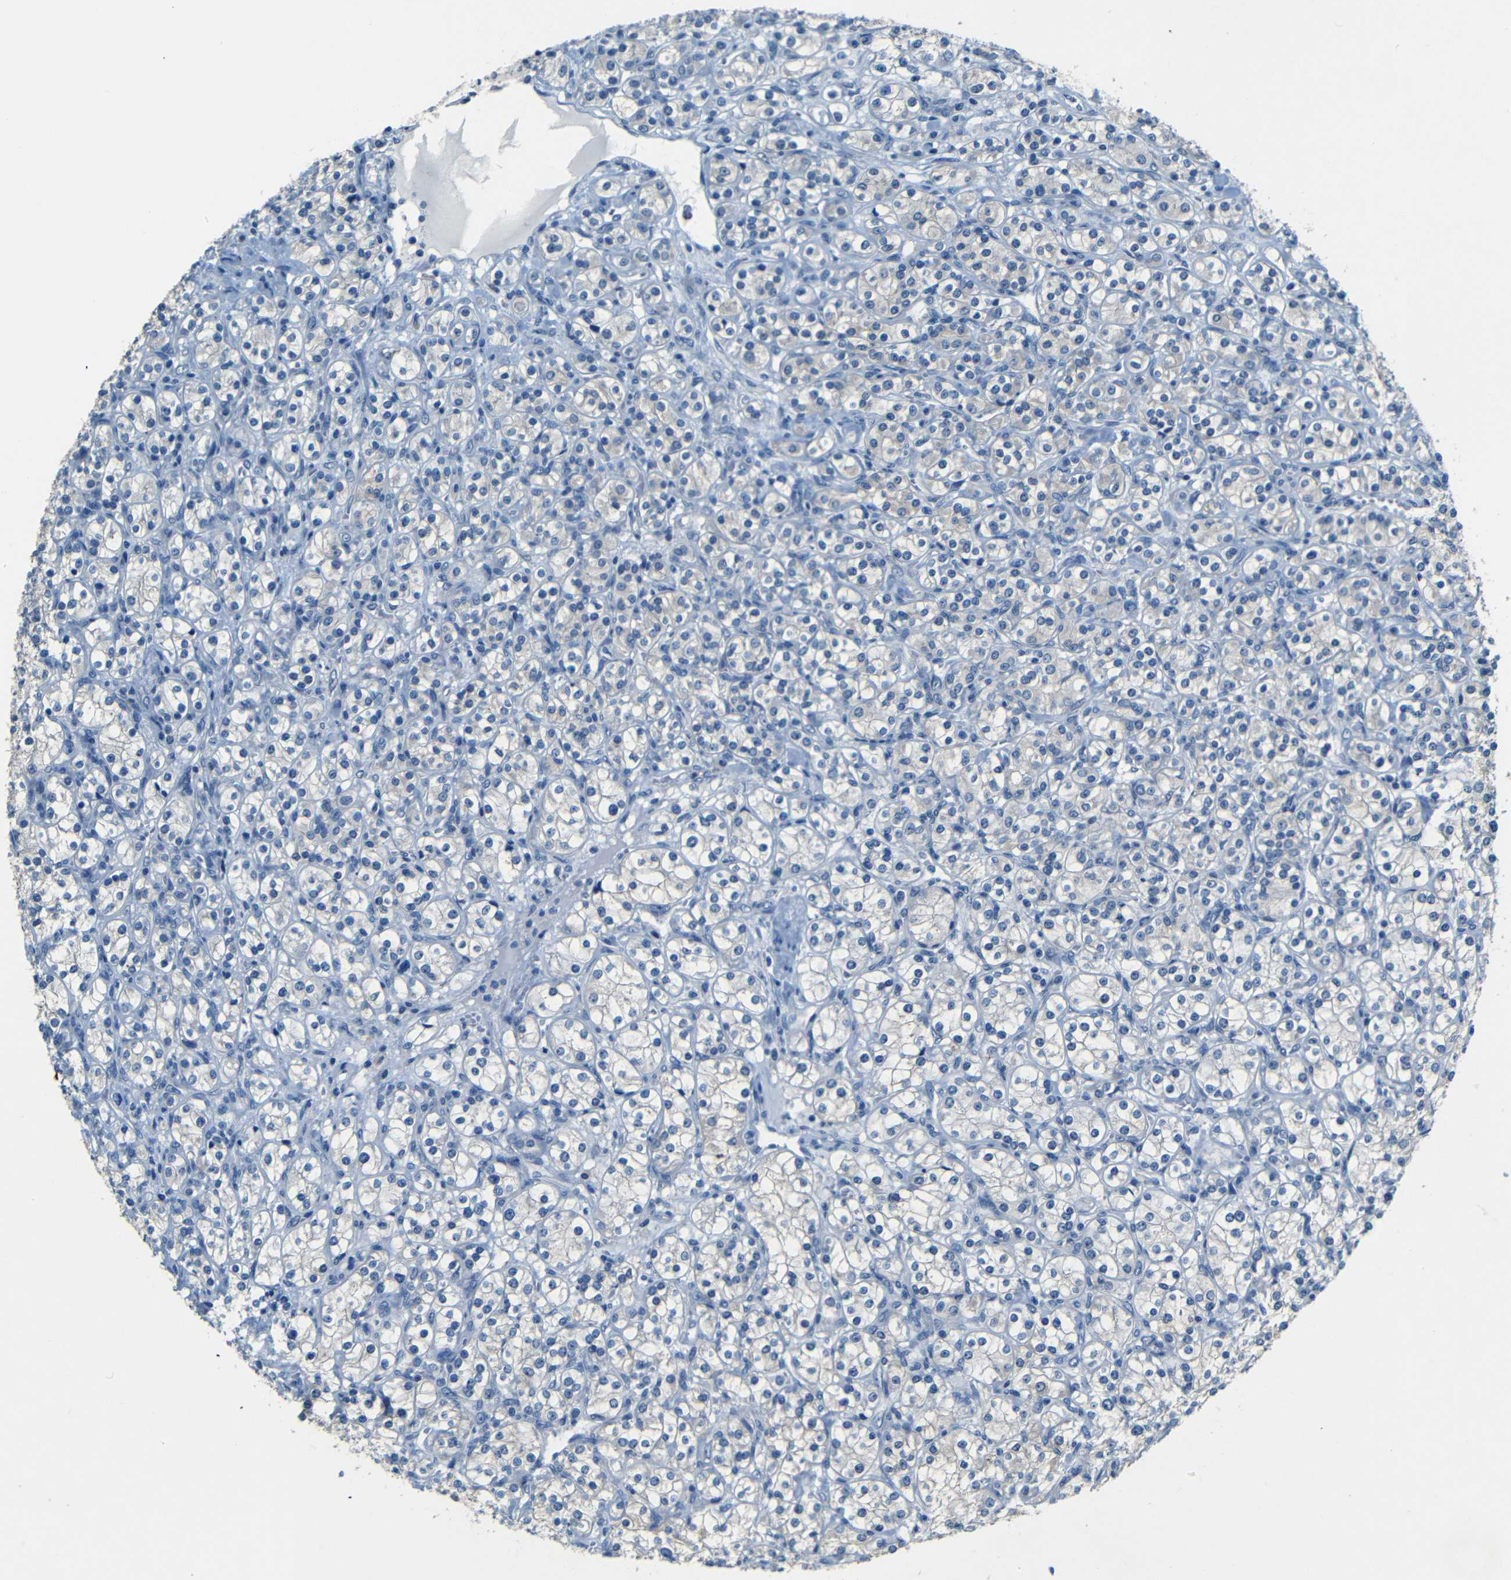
{"staining": {"intensity": "weak", "quantity": "<25%", "location": "cytoplasmic/membranous"}, "tissue": "renal cancer", "cell_type": "Tumor cells", "image_type": "cancer", "snomed": [{"axis": "morphology", "description": "Adenocarcinoma, NOS"}, {"axis": "topography", "description": "Kidney"}], "caption": "Histopathology image shows no protein positivity in tumor cells of adenocarcinoma (renal) tissue.", "gene": "ZMAT1", "patient": {"sex": "male", "age": 77}}